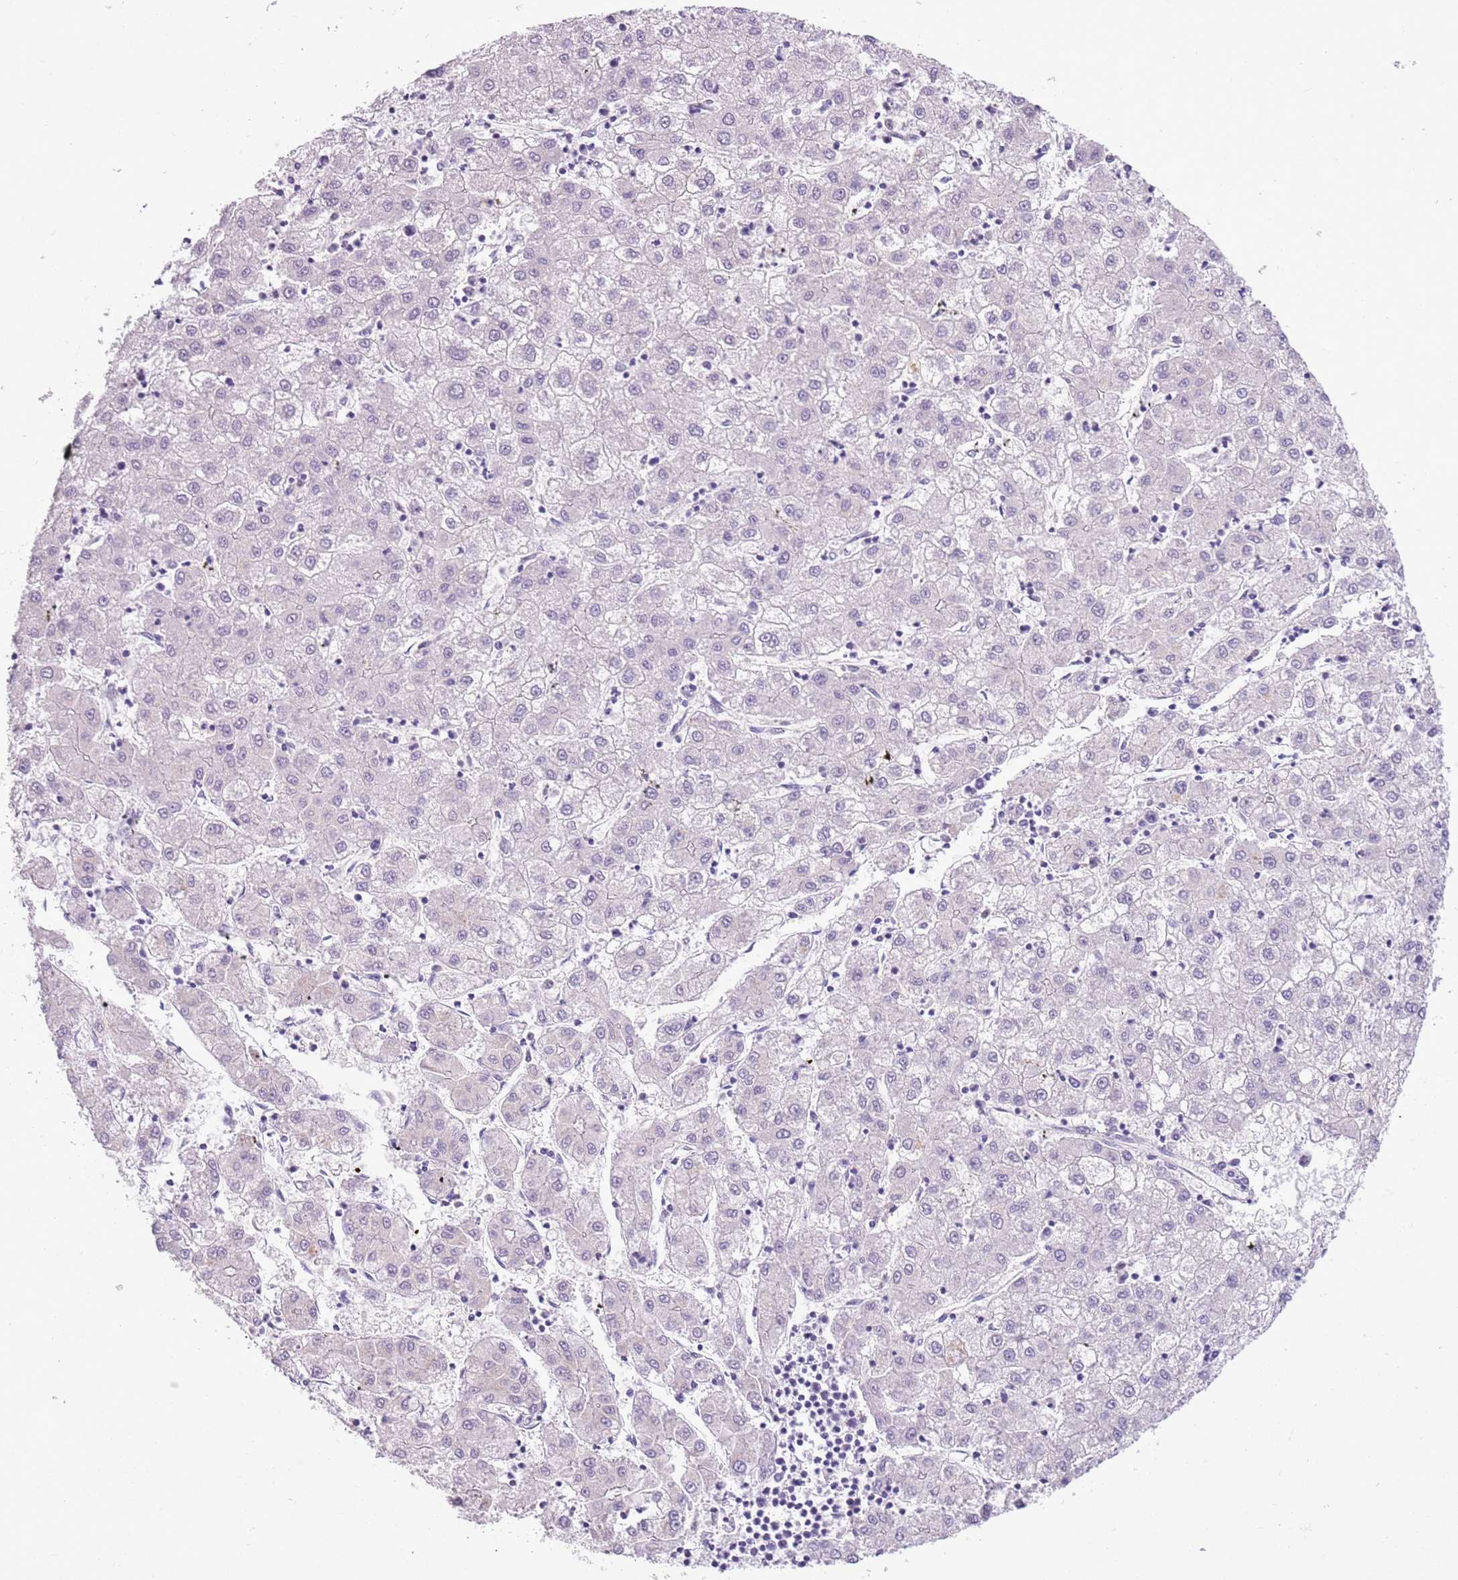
{"staining": {"intensity": "negative", "quantity": "none", "location": "none"}, "tissue": "liver cancer", "cell_type": "Tumor cells", "image_type": "cancer", "snomed": [{"axis": "morphology", "description": "Carcinoma, Hepatocellular, NOS"}, {"axis": "topography", "description": "Liver"}], "caption": "The IHC photomicrograph has no significant positivity in tumor cells of liver cancer (hepatocellular carcinoma) tissue.", "gene": "ADCY7", "patient": {"sex": "male", "age": 72}}